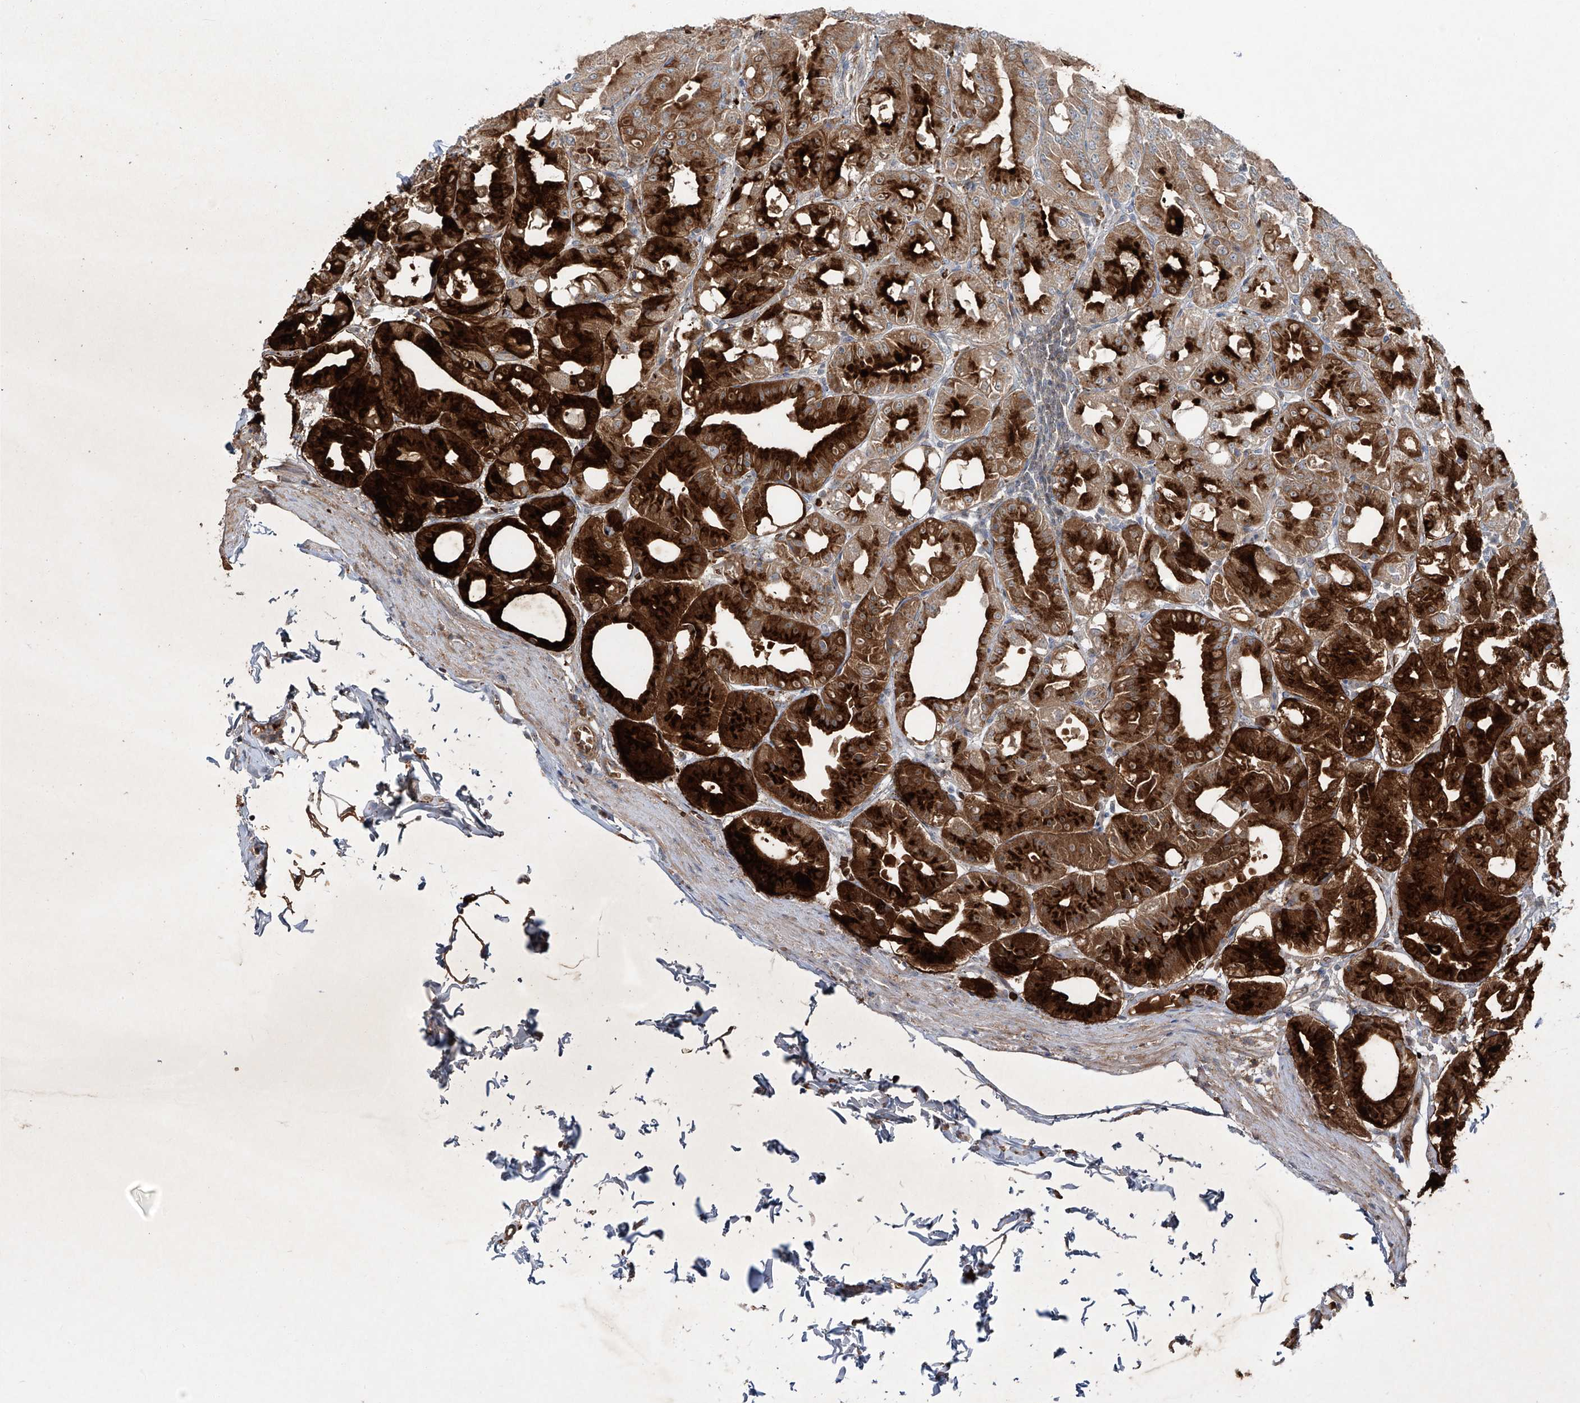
{"staining": {"intensity": "strong", "quantity": ">75%", "location": "cytoplasmic/membranous"}, "tissue": "stomach", "cell_type": "Glandular cells", "image_type": "normal", "snomed": [{"axis": "morphology", "description": "Normal tissue, NOS"}, {"axis": "topography", "description": "Stomach, lower"}], "caption": "Normal stomach demonstrates strong cytoplasmic/membranous expression in about >75% of glandular cells (brown staining indicates protein expression, while blue staining denotes nuclei)..", "gene": "ZDHHC9", "patient": {"sex": "male", "age": 71}}